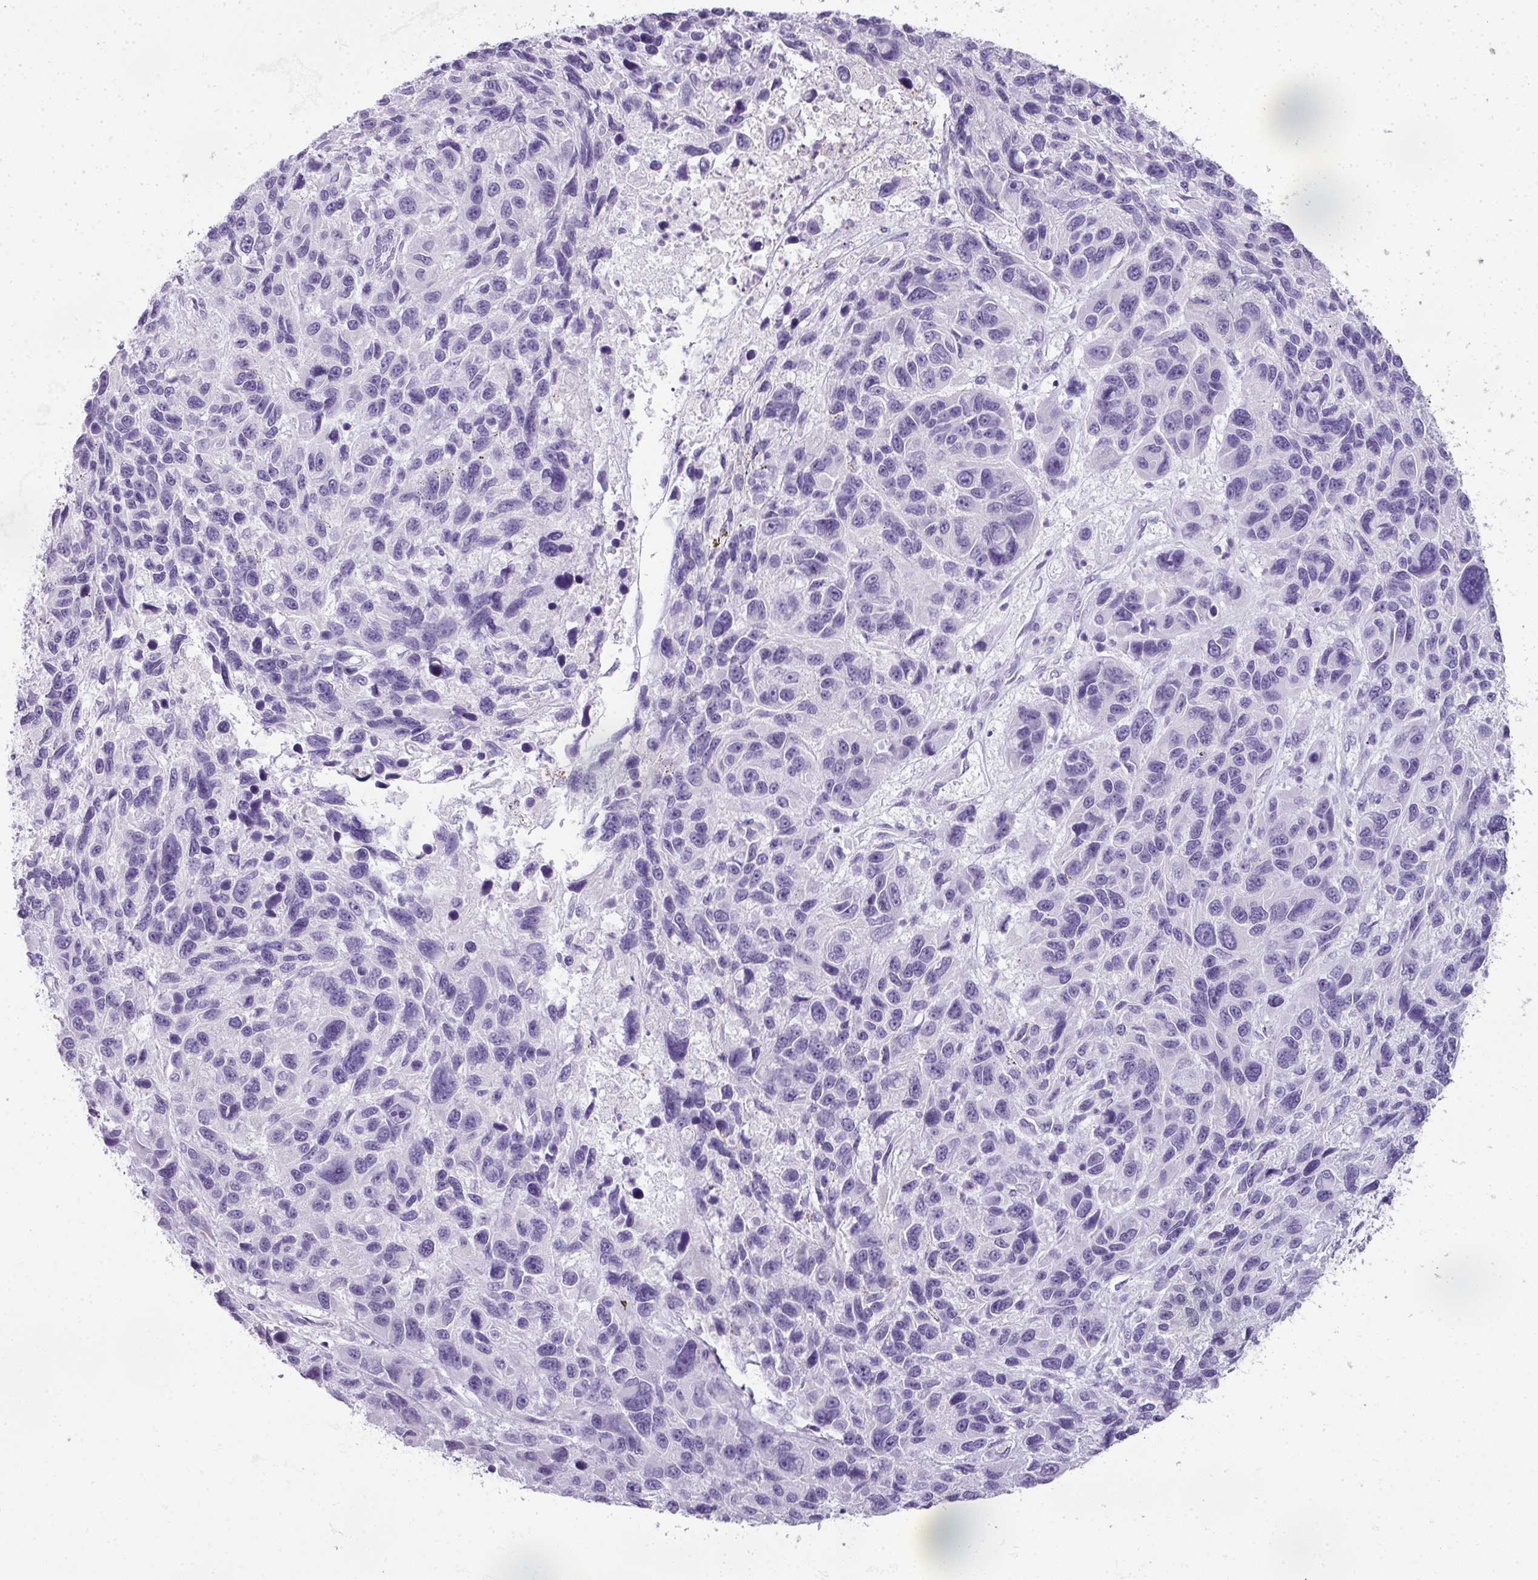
{"staining": {"intensity": "negative", "quantity": "none", "location": "none"}, "tissue": "melanoma", "cell_type": "Tumor cells", "image_type": "cancer", "snomed": [{"axis": "morphology", "description": "Malignant melanoma, NOS"}, {"axis": "topography", "description": "Skin"}], "caption": "Human malignant melanoma stained for a protein using immunohistochemistry (IHC) exhibits no staining in tumor cells.", "gene": "RBMY1F", "patient": {"sex": "male", "age": 53}}